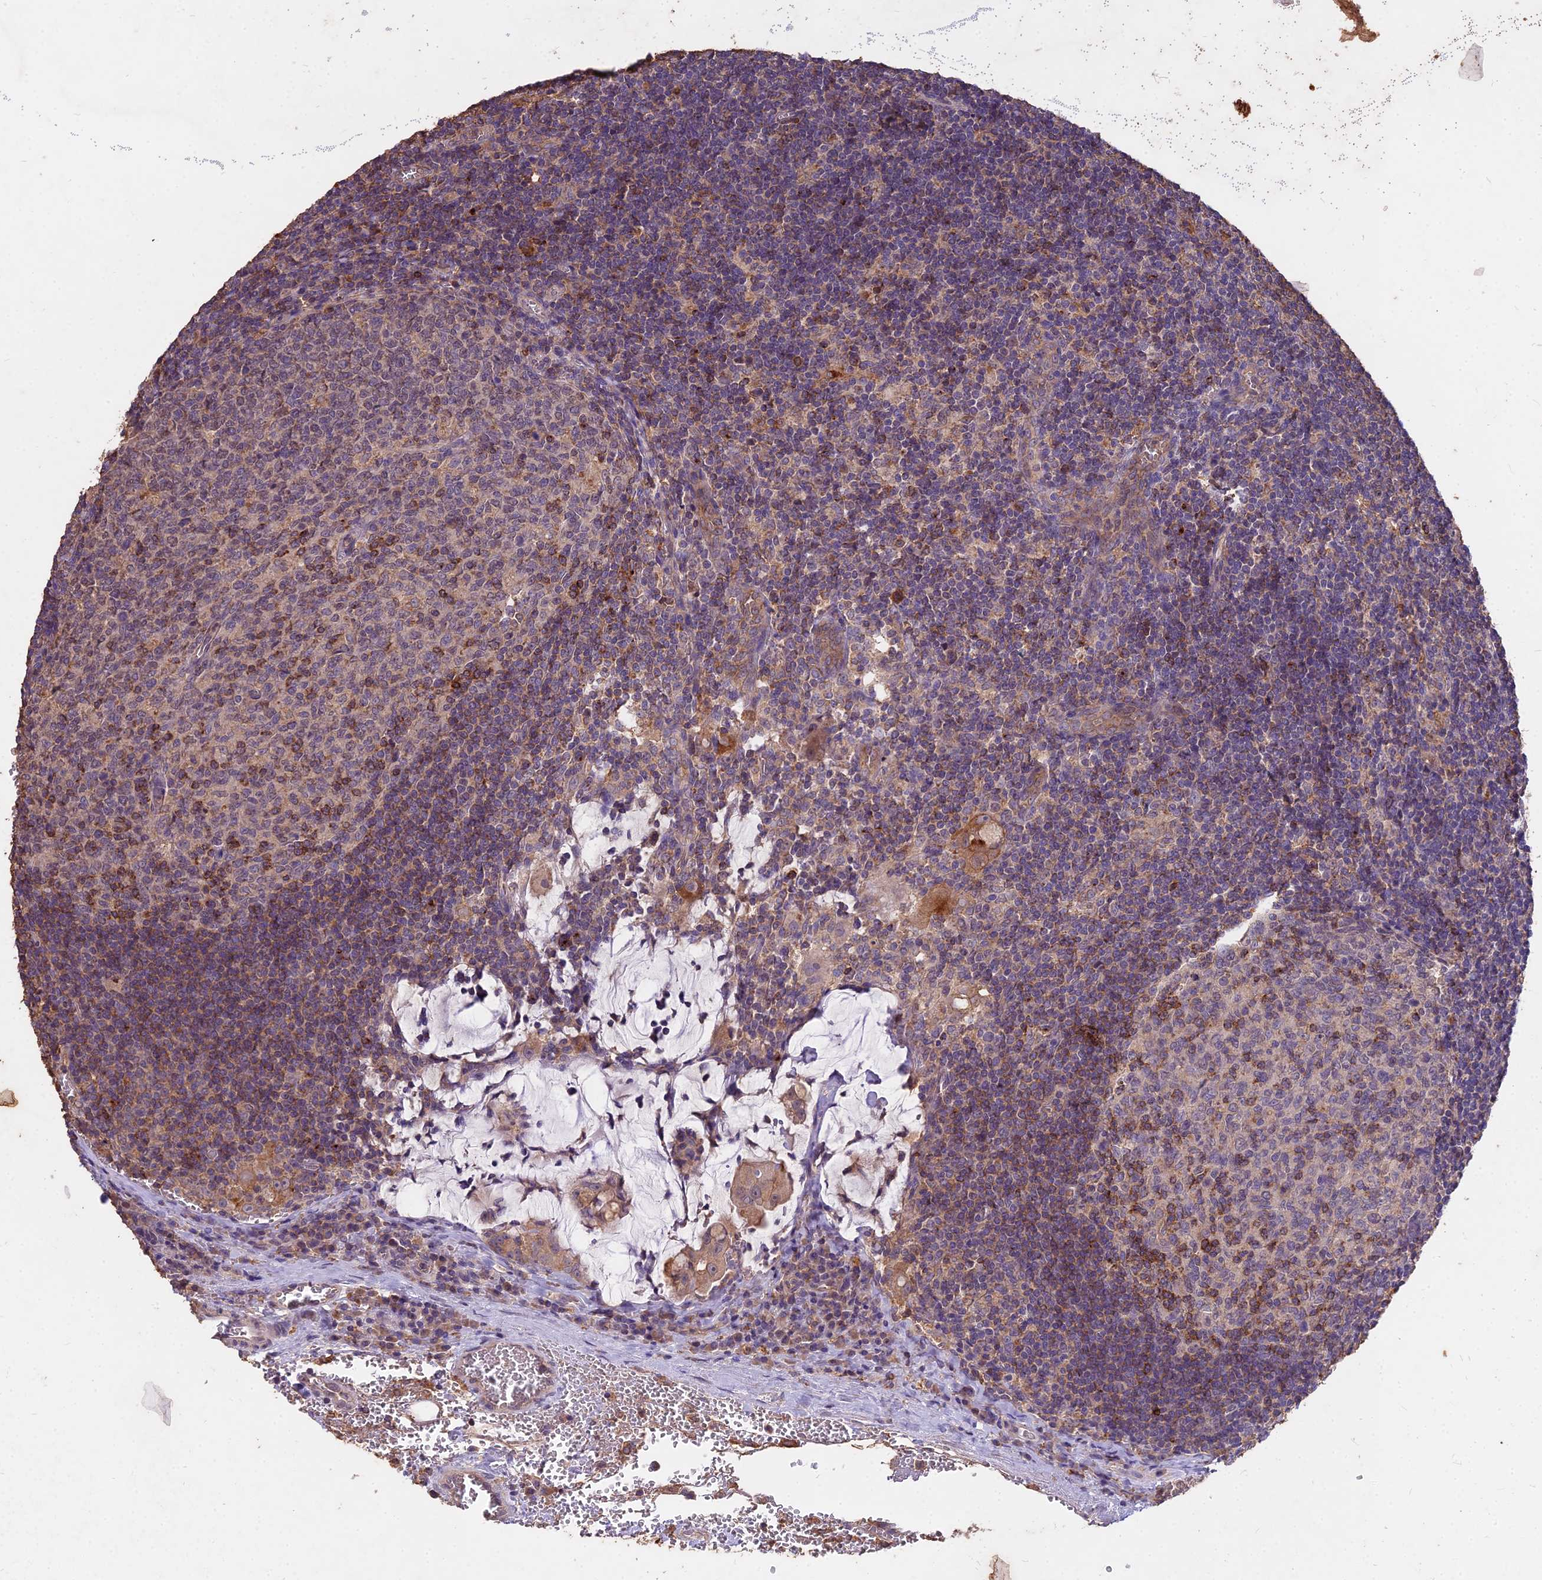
{"staining": {"intensity": "moderate", "quantity": "<25%", "location": "cytoplasmic/membranous,nuclear"}, "tissue": "lymph node", "cell_type": "Germinal center cells", "image_type": "normal", "snomed": [{"axis": "morphology", "description": "Normal tissue, NOS"}, {"axis": "topography", "description": "Lymph node"}], "caption": "Benign lymph node shows moderate cytoplasmic/membranous,nuclear positivity in approximately <25% of germinal center cells.", "gene": "CEMIP2", "patient": {"sex": "female", "age": 73}}